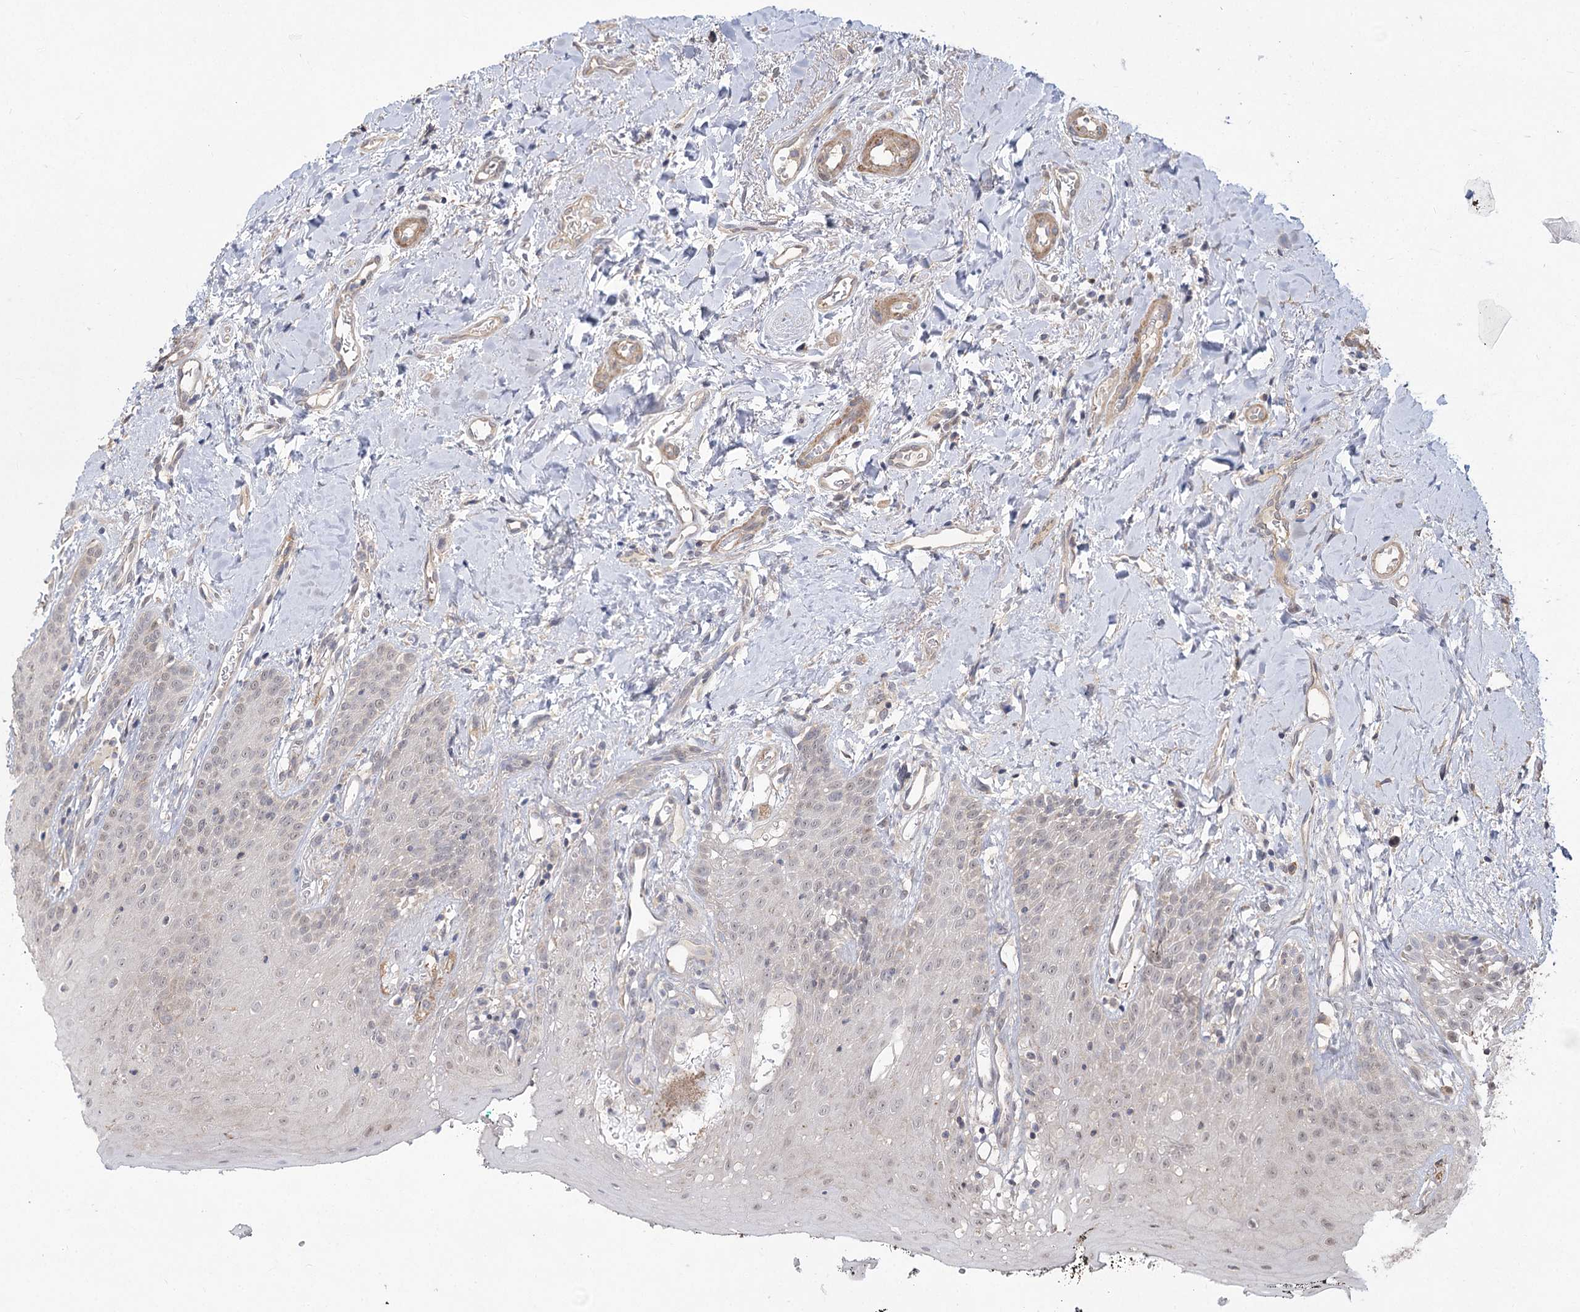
{"staining": {"intensity": "weak", "quantity": "<25%", "location": "cytoplasmic/membranous,nuclear"}, "tissue": "oral mucosa", "cell_type": "Squamous epithelial cells", "image_type": "normal", "snomed": [{"axis": "morphology", "description": "Normal tissue, NOS"}, {"axis": "topography", "description": "Oral tissue"}], "caption": "Unremarkable oral mucosa was stained to show a protein in brown. There is no significant staining in squamous epithelial cells. Brightfield microscopy of immunohistochemistry stained with DAB (brown) and hematoxylin (blue), captured at high magnification.", "gene": "TENM2", "patient": {"sex": "male", "age": 74}}